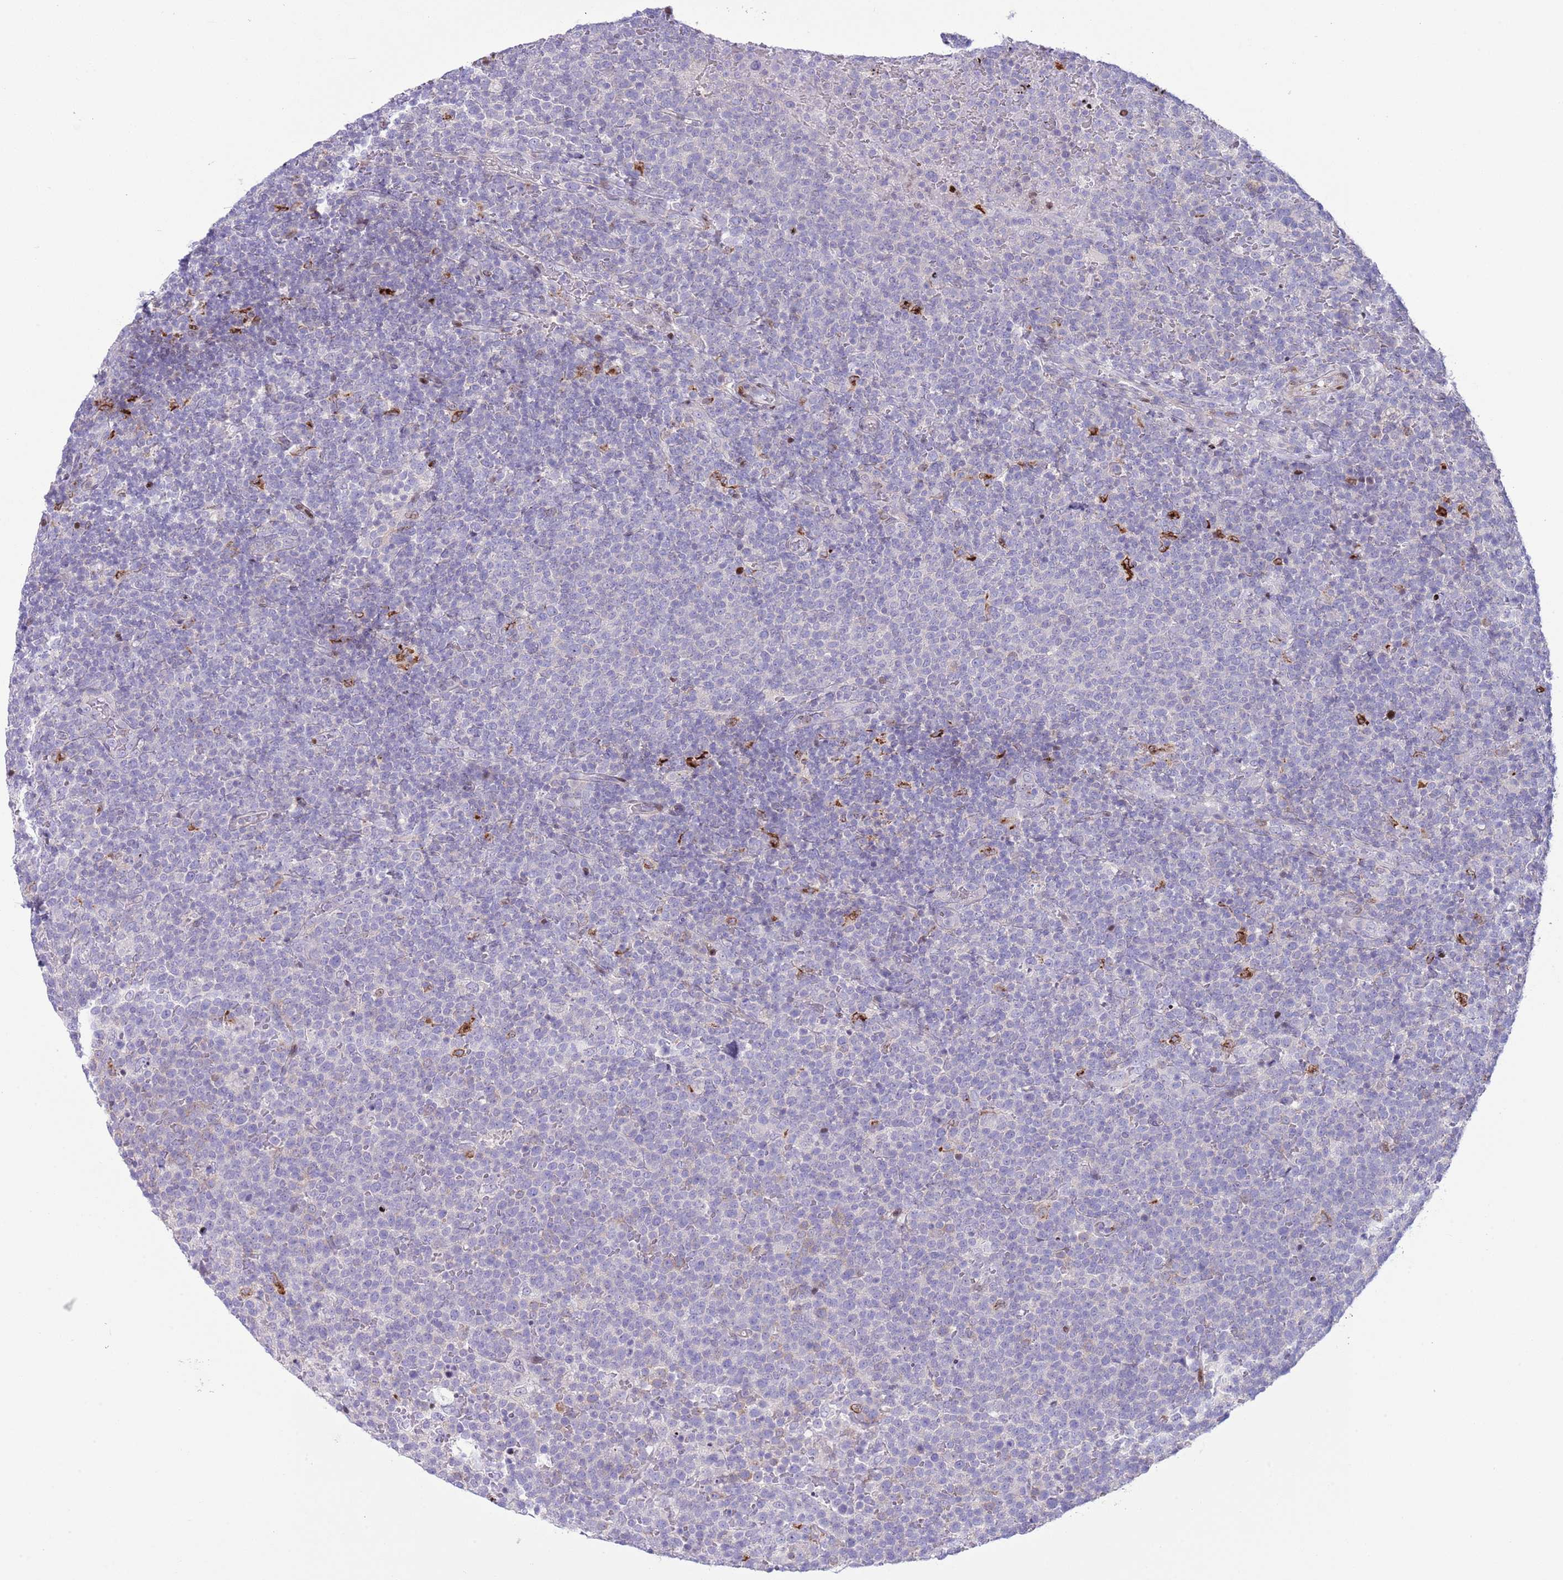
{"staining": {"intensity": "negative", "quantity": "none", "location": "none"}, "tissue": "lymphoma", "cell_type": "Tumor cells", "image_type": "cancer", "snomed": [{"axis": "morphology", "description": "Malignant lymphoma, non-Hodgkin's type, High grade"}, {"axis": "topography", "description": "Lymph node"}], "caption": "Tumor cells show no significant positivity in lymphoma.", "gene": "ANO8", "patient": {"sex": "male", "age": 61}}